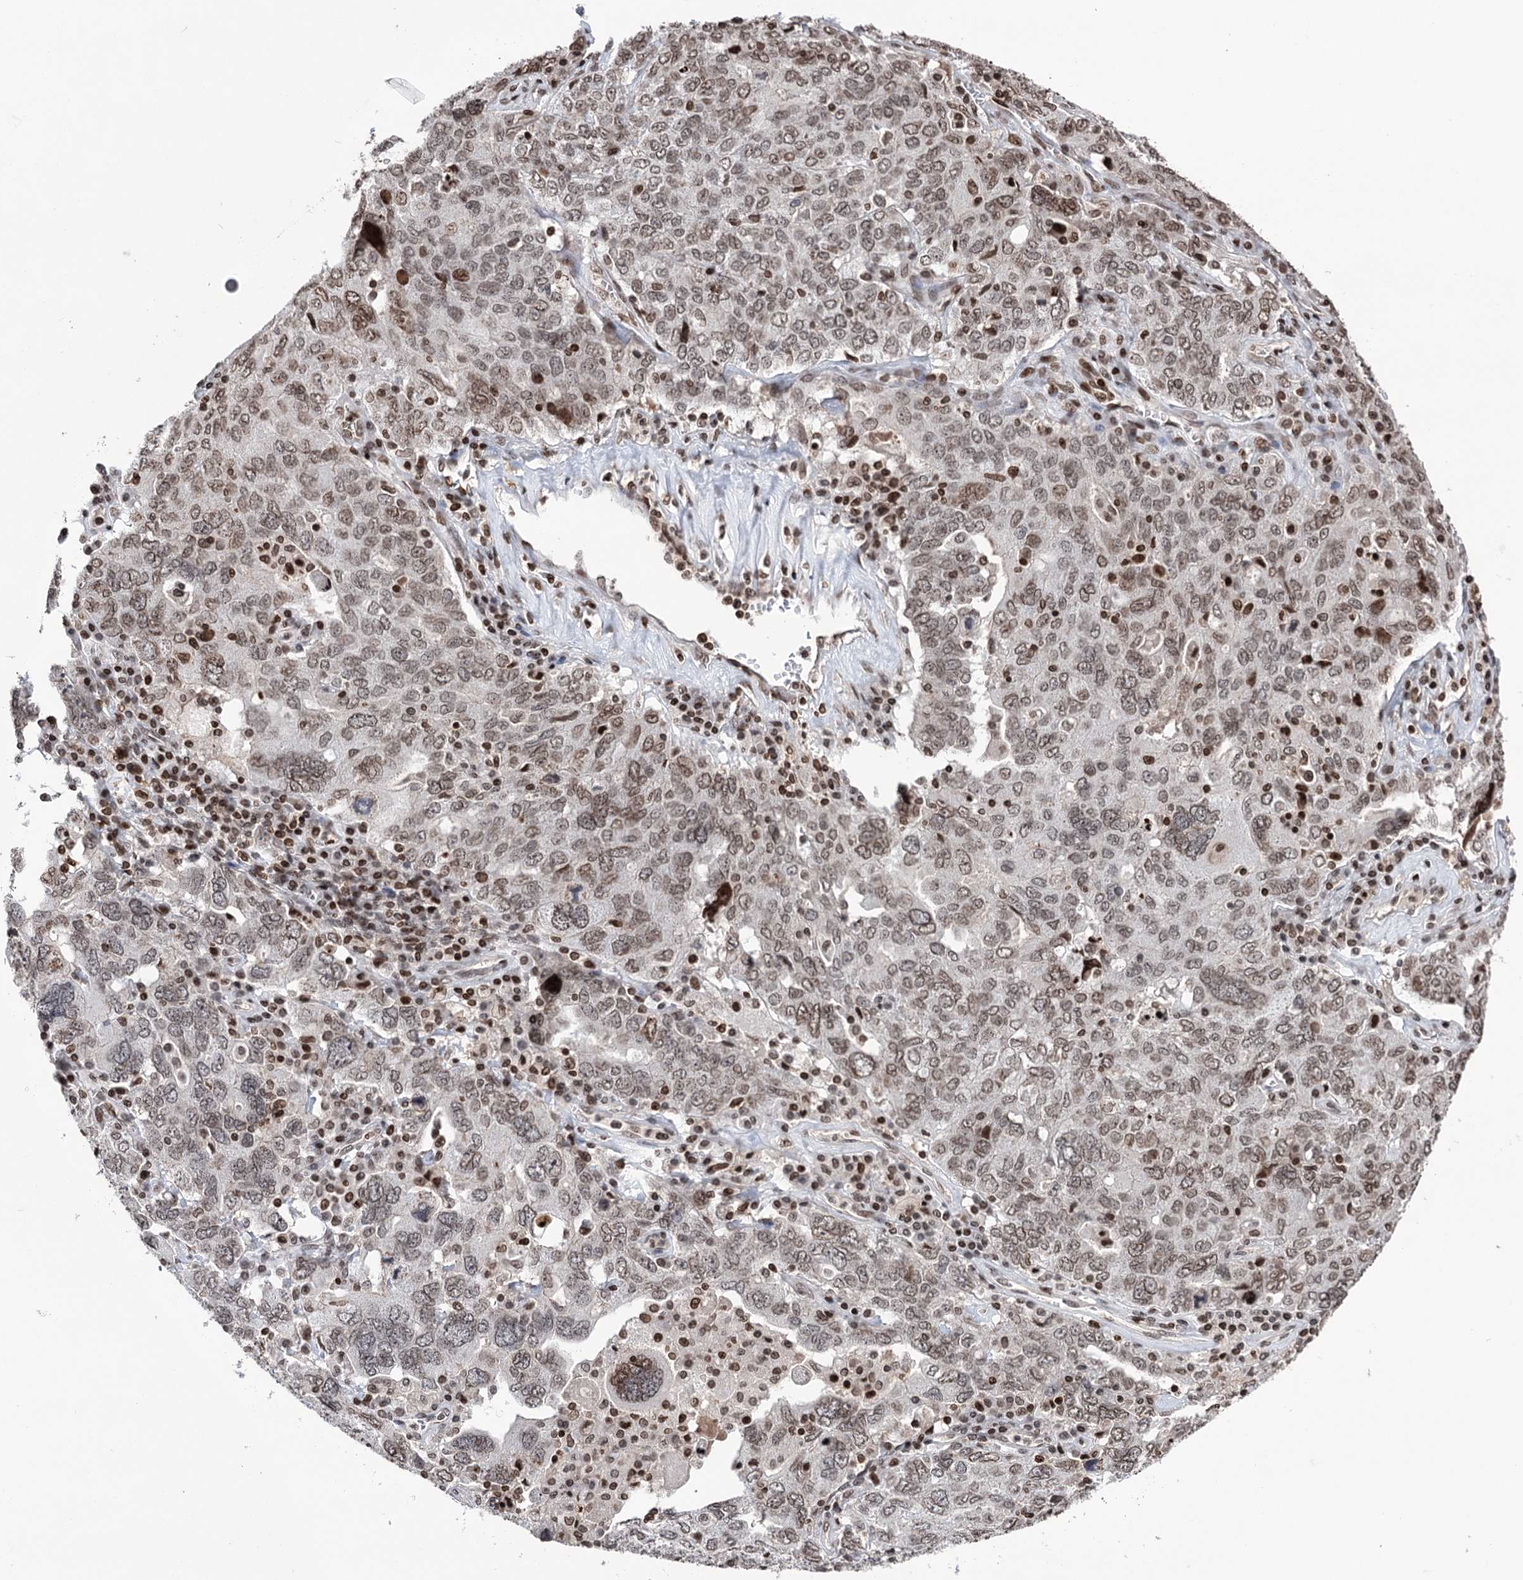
{"staining": {"intensity": "moderate", "quantity": ">75%", "location": "nuclear"}, "tissue": "ovarian cancer", "cell_type": "Tumor cells", "image_type": "cancer", "snomed": [{"axis": "morphology", "description": "Carcinoma, endometroid"}, {"axis": "topography", "description": "Ovary"}], "caption": "Immunohistochemistry (IHC) micrograph of neoplastic tissue: human endometroid carcinoma (ovarian) stained using immunohistochemistry (IHC) displays medium levels of moderate protein expression localized specifically in the nuclear of tumor cells, appearing as a nuclear brown color.", "gene": "CCDC77", "patient": {"sex": "female", "age": 62}}